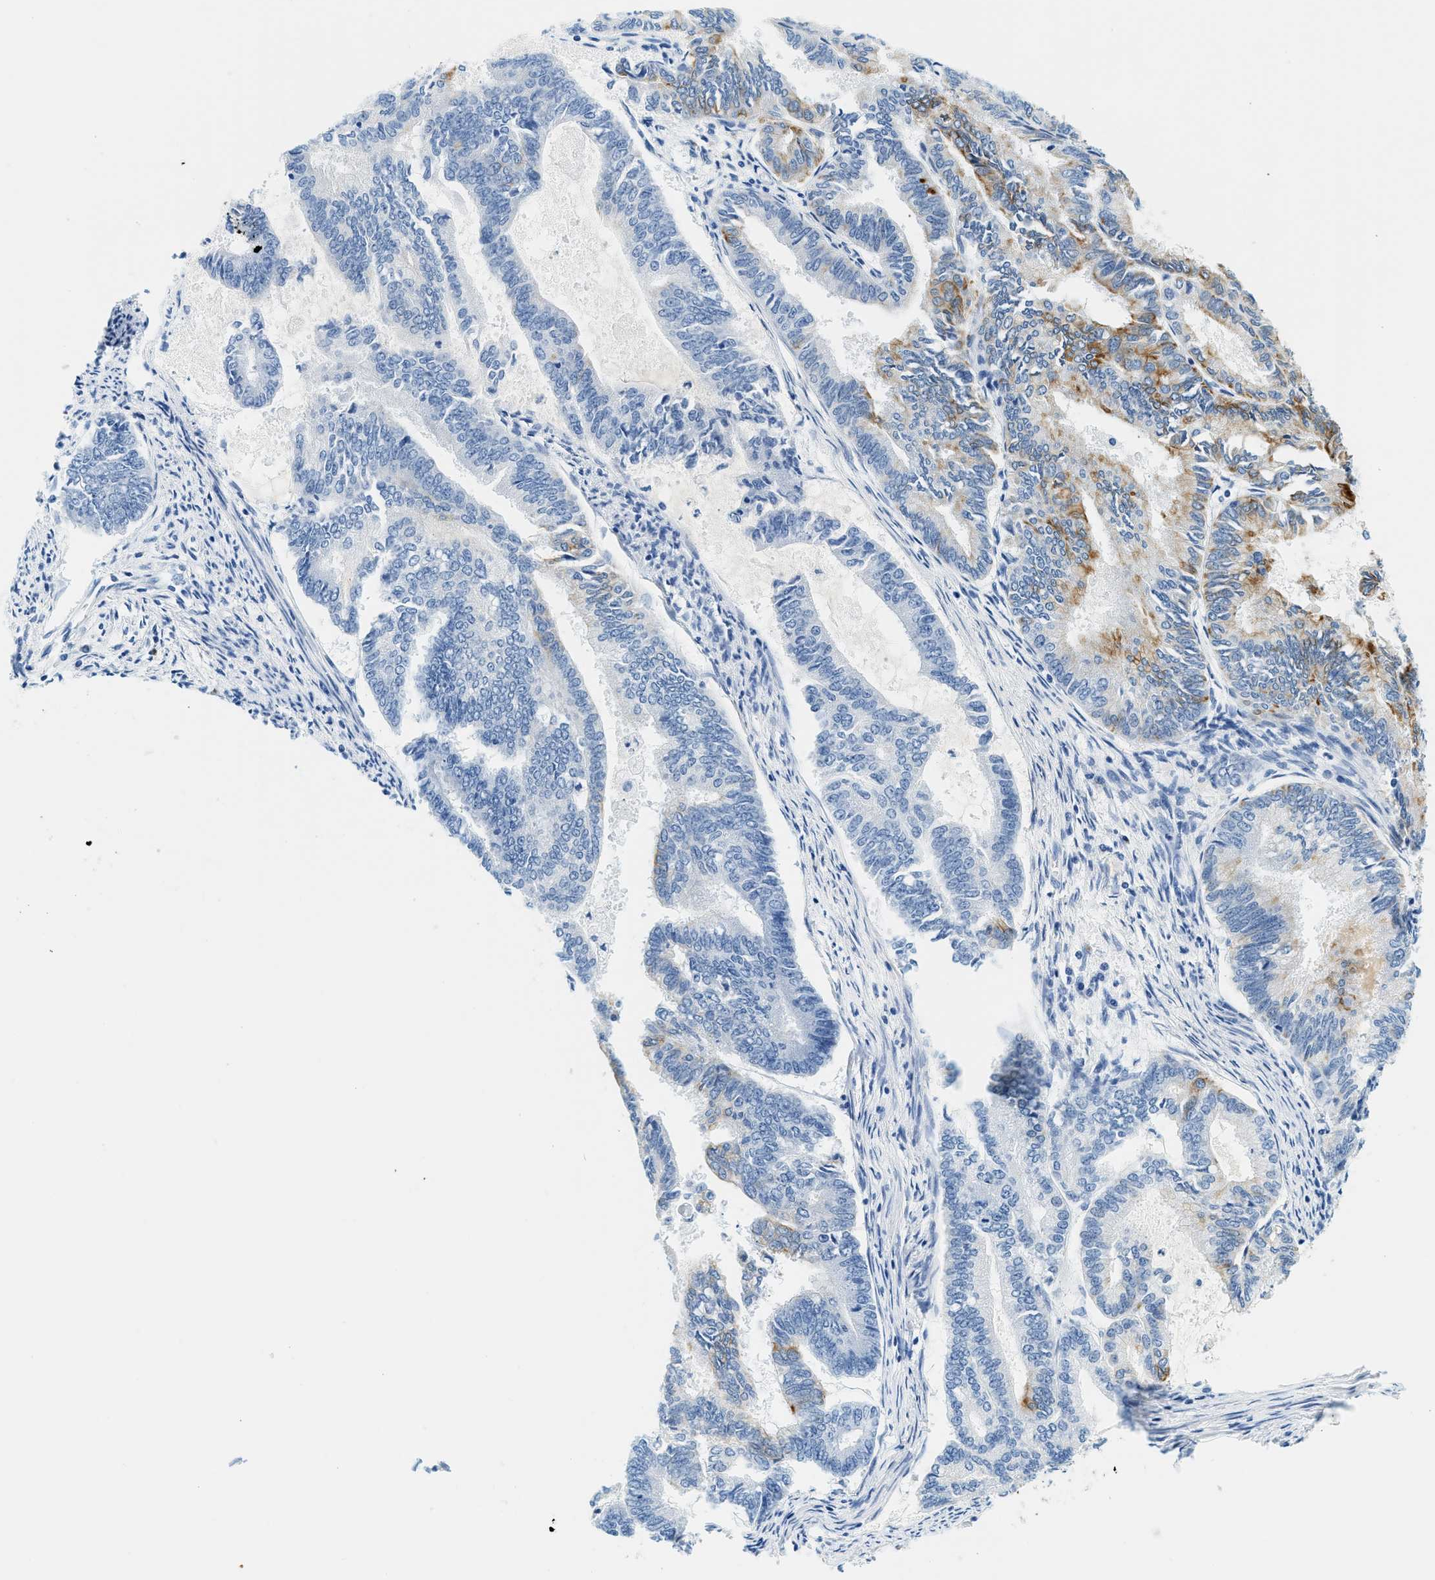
{"staining": {"intensity": "moderate", "quantity": "<25%", "location": "cytoplasmic/membranous"}, "tissue": "endometrial cancer", "cell_type": "Tumor cells", "image_type": "cancer", "snomed": [{"axis": "morphology", "description": "Adenocarcinoma, NOS"}, {"axis": "topography", "description": "Endometrium"}], "caption": "Moderate cytoplasmic/membranous staining is appreciated in approximately <25% of tumor cells in endometrial cancer (adenocarcinoma).", "gene": "STXBP2", "patient": {"sex": "female", "age": 86}}